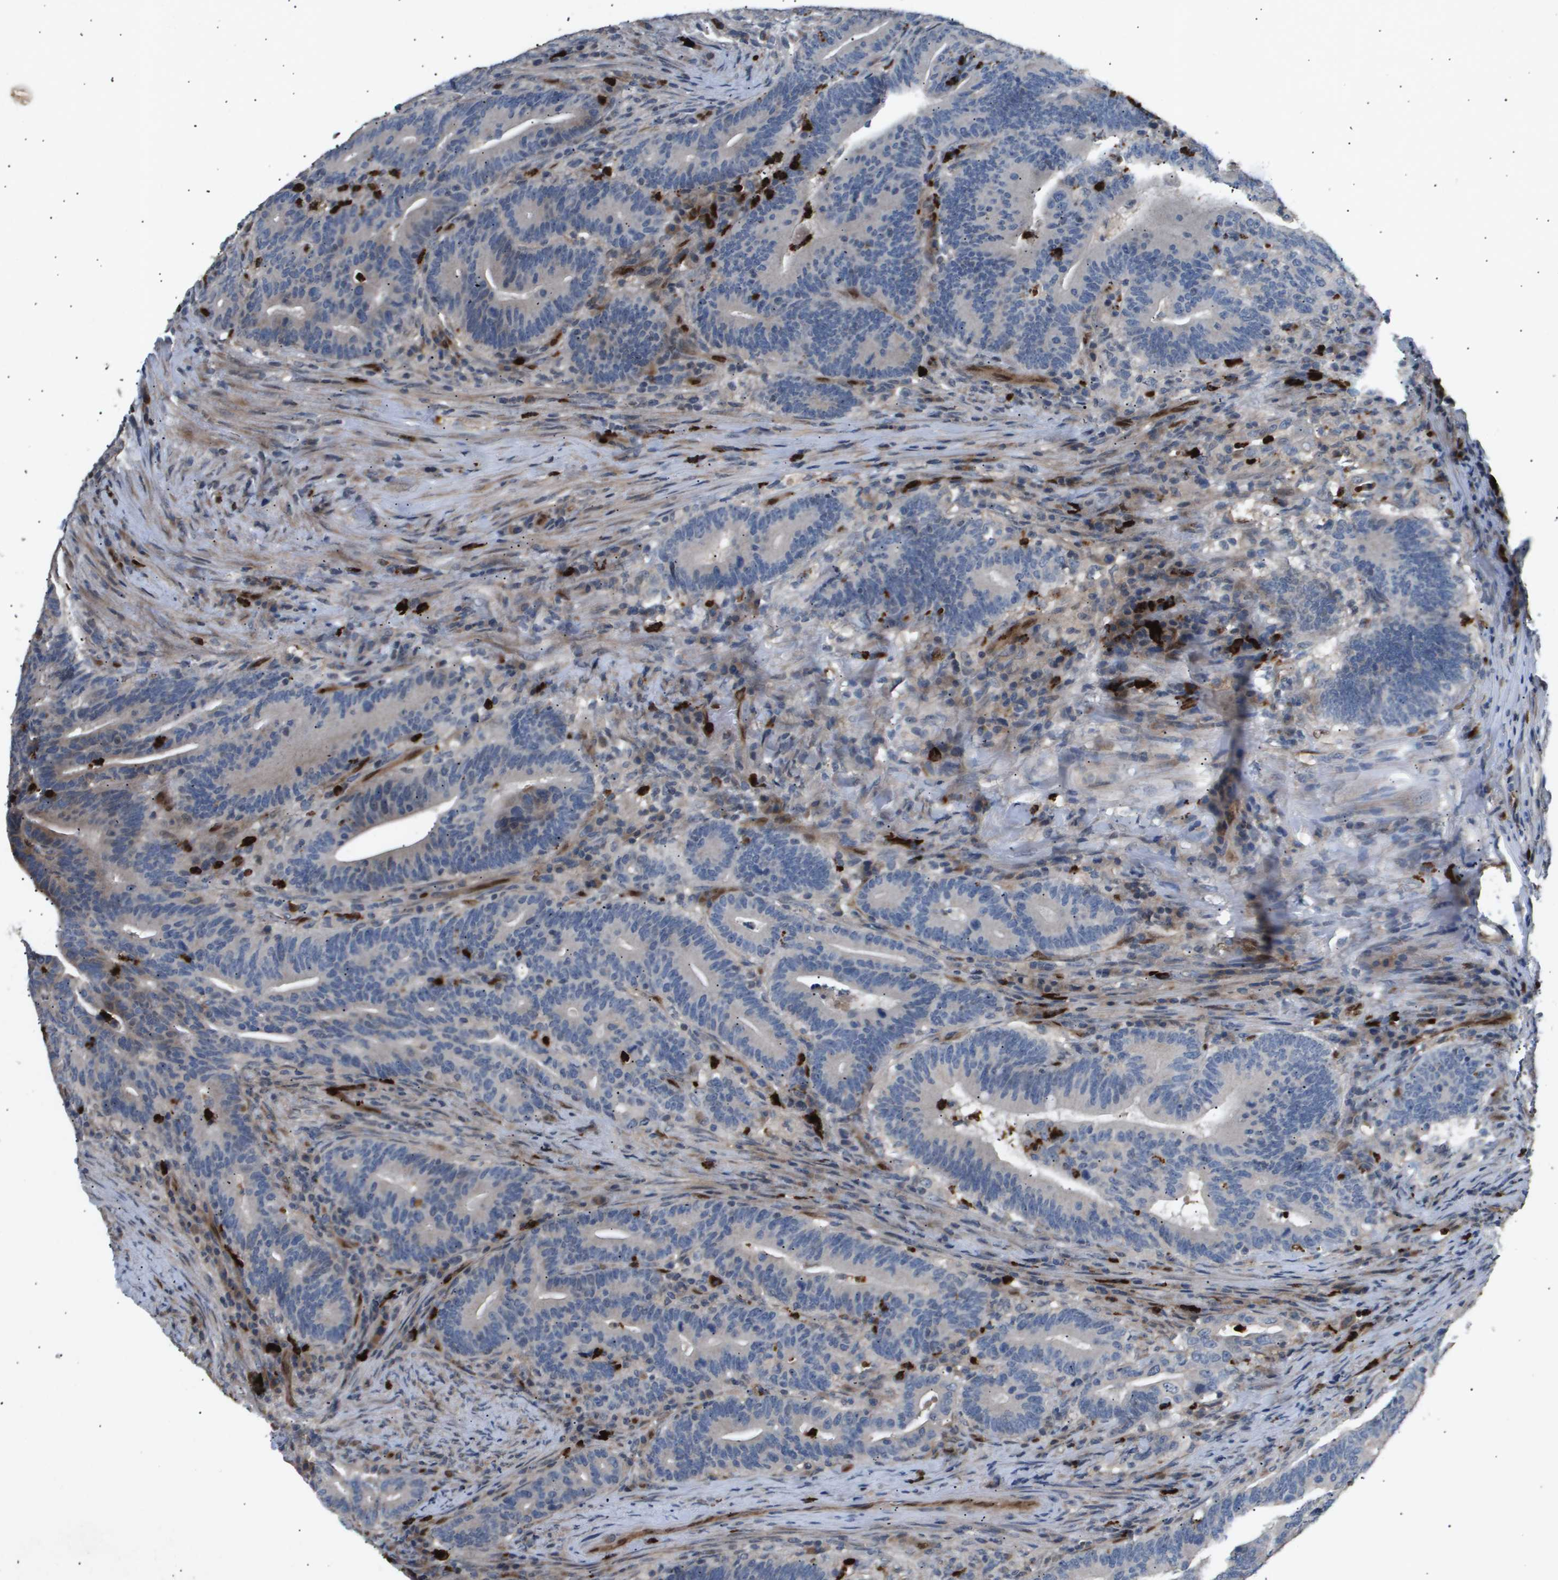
{"staining": {"intensity": "weak", "quantity": "<25%", "location": "cytoplasmic/membranous"}, "tissue": "colorectal cancer", "cell_type": "Tumor cells", "image_type": "cancer", "snomed": [{"axis": "morphology", "description": "Normal tissue, NOS"}, {"axis": "morphology", "description": "Adenocarcinoma, NOS"}, {"axis": "topography", "description": "Colon"}], "caption": "DAB (3,3'-diaminobenzidine) immunohistochemical staining of human adenocarcinoma (colorectal) reveals no significant expression in tumor cells. The staining was performed using DAB to visualize the protein expression in brown, while the nuclei were stained in blue with hematoxylin (Magnification: 20x).", "gene": "ERG", "patient": {"sex": "female", "age": 66}}